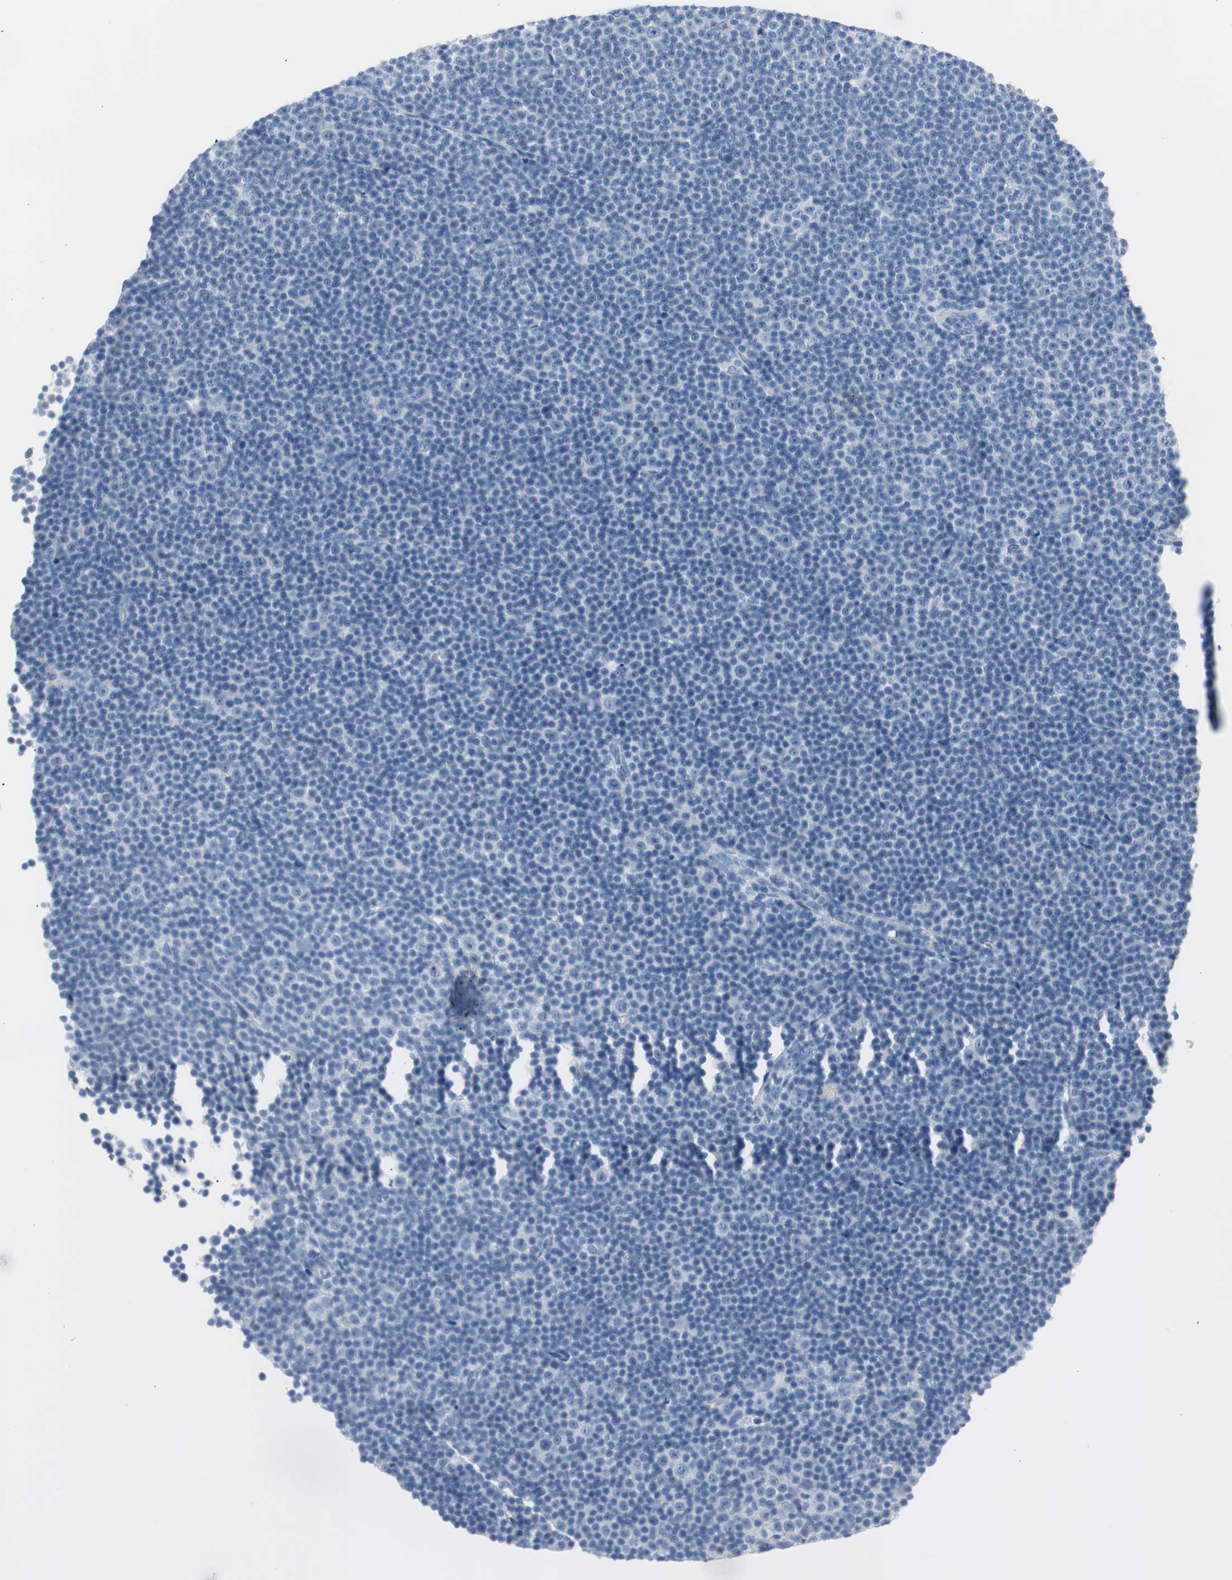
{"staining": {"intensity": "negative", "quantity": "none", "location": "none"}, "tissue": "lymphoma", "cell_type": "Tumor cells", "image_type": "cancer", "snomed": [{"axis": "morphology", "description": "Malignant lymphoma, non-Hodgkin's type, Low grade"}, {"axis": "topography", "description": "Lymph node"}], "caption": "Immunohistochemistry photomicrograph of neoplastic tissue: low-grade malignant lymphoma, non-Hodgkin's type stained with DAB (3,3'-diaminobenzidine) reveals no significant protein staining in tumor cells. Nuclei are stained in blue.", "gene": "S100A7", "patient": {"sex": "female", "age": 67}}